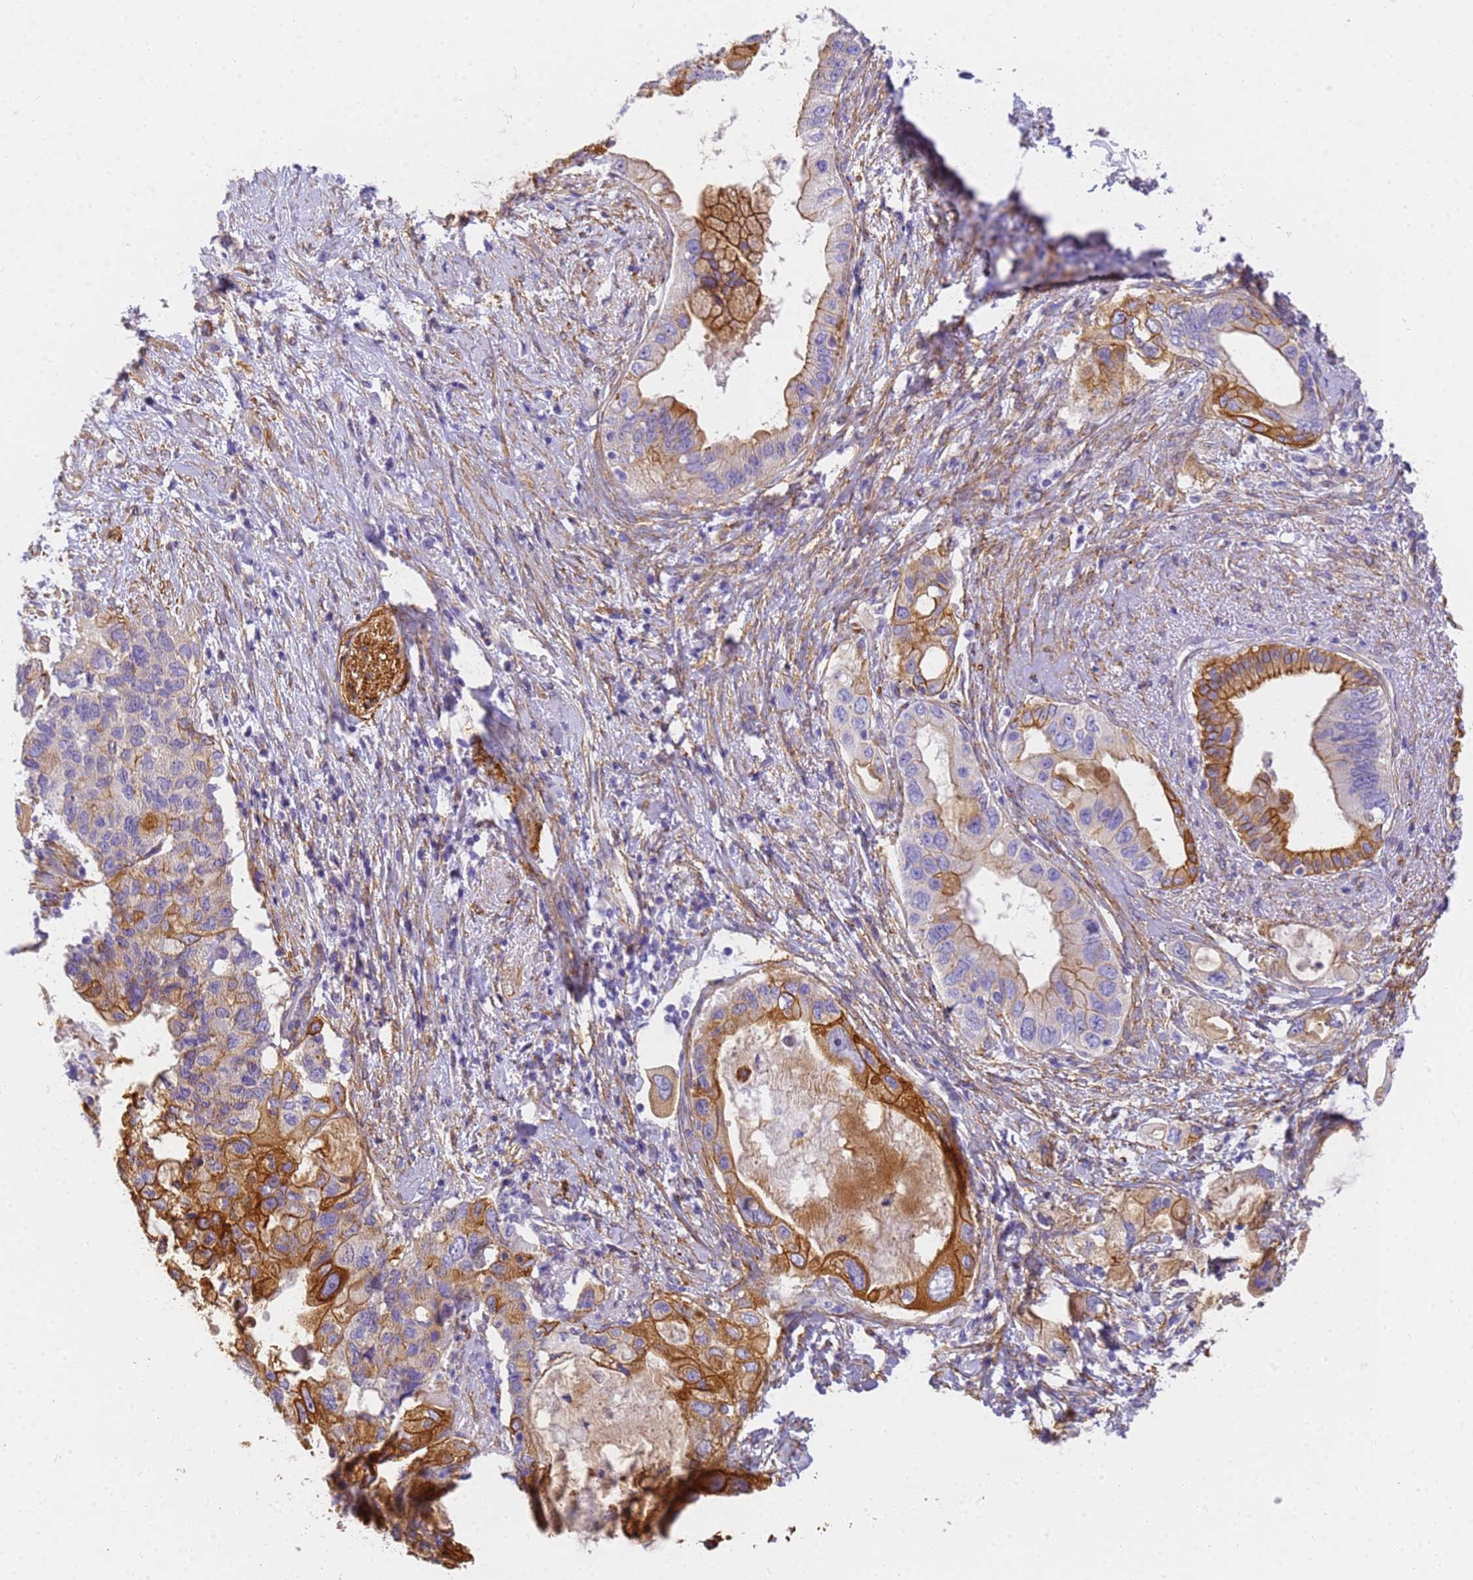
{"staining": {"intensity": "strong", "quantity": ">75%", "location": "cytoplasmic/membranous"}, "tissue": "pancreatic cancer", "cell_type": "Tumor cells", "image_type": "cancer", "snomed": [{"axis": "morphology", "description": "Adenocarcinoma, NOS"}, {"axis": "topography", "description": "Pancreas"}], "caption": "Protein staining of pancreatic cancer tissue shows strong cytoplasmic/membranous staining in approximately >75% of tumor cells.", "gene": "MVB12A", "patient": {"sex": "female", "age": 56}}